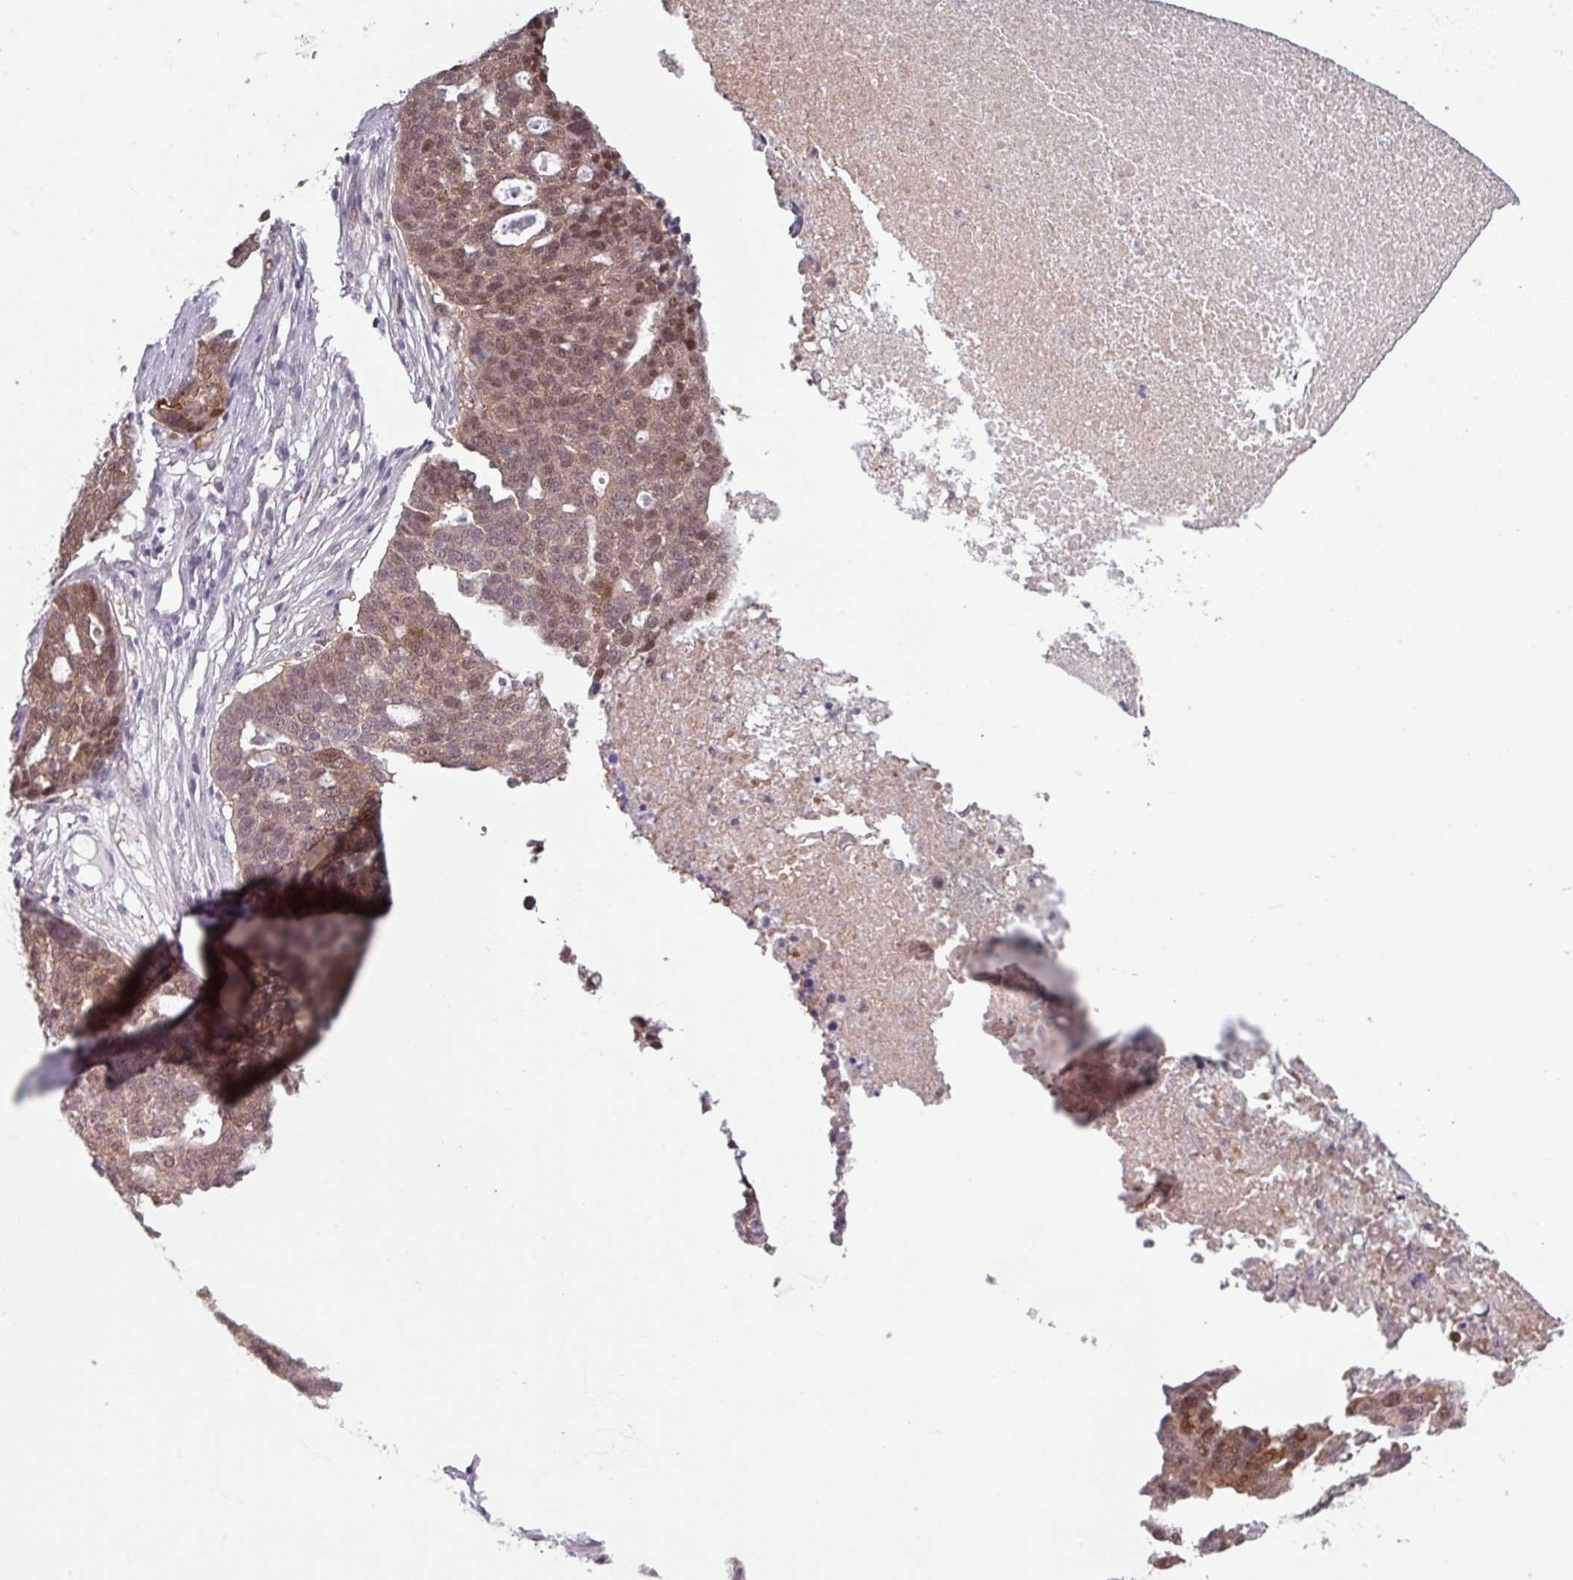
{"staining": {"intensity": "moderate", "quantity": ">75%", "location": "cytoplasmic/membranous,nuclear"}, "tissue": "ovarian cancer", "cell_type": "Tumor cells", "image_type": "cancer", "snomed": [{"axis": "morphology", "description": "Cystadenocarcinoma, serous, NOS"}, {"axis": "topography", "description": "Ovary"}], "caption": "The photomicrograph demonstrates immunohistochemical staining of serous cystadenocarcinoma (ovarian). There is moderate cytoplasmic/membranous and nuclear staining is present in approximately >75% of tumor cells. (DAB (3,3'-diaminobenzidine) IHC with brightfield microscopy, high magnification).", "gene": "TTLL12", "patient": {"sex": "female", "age": 59}}